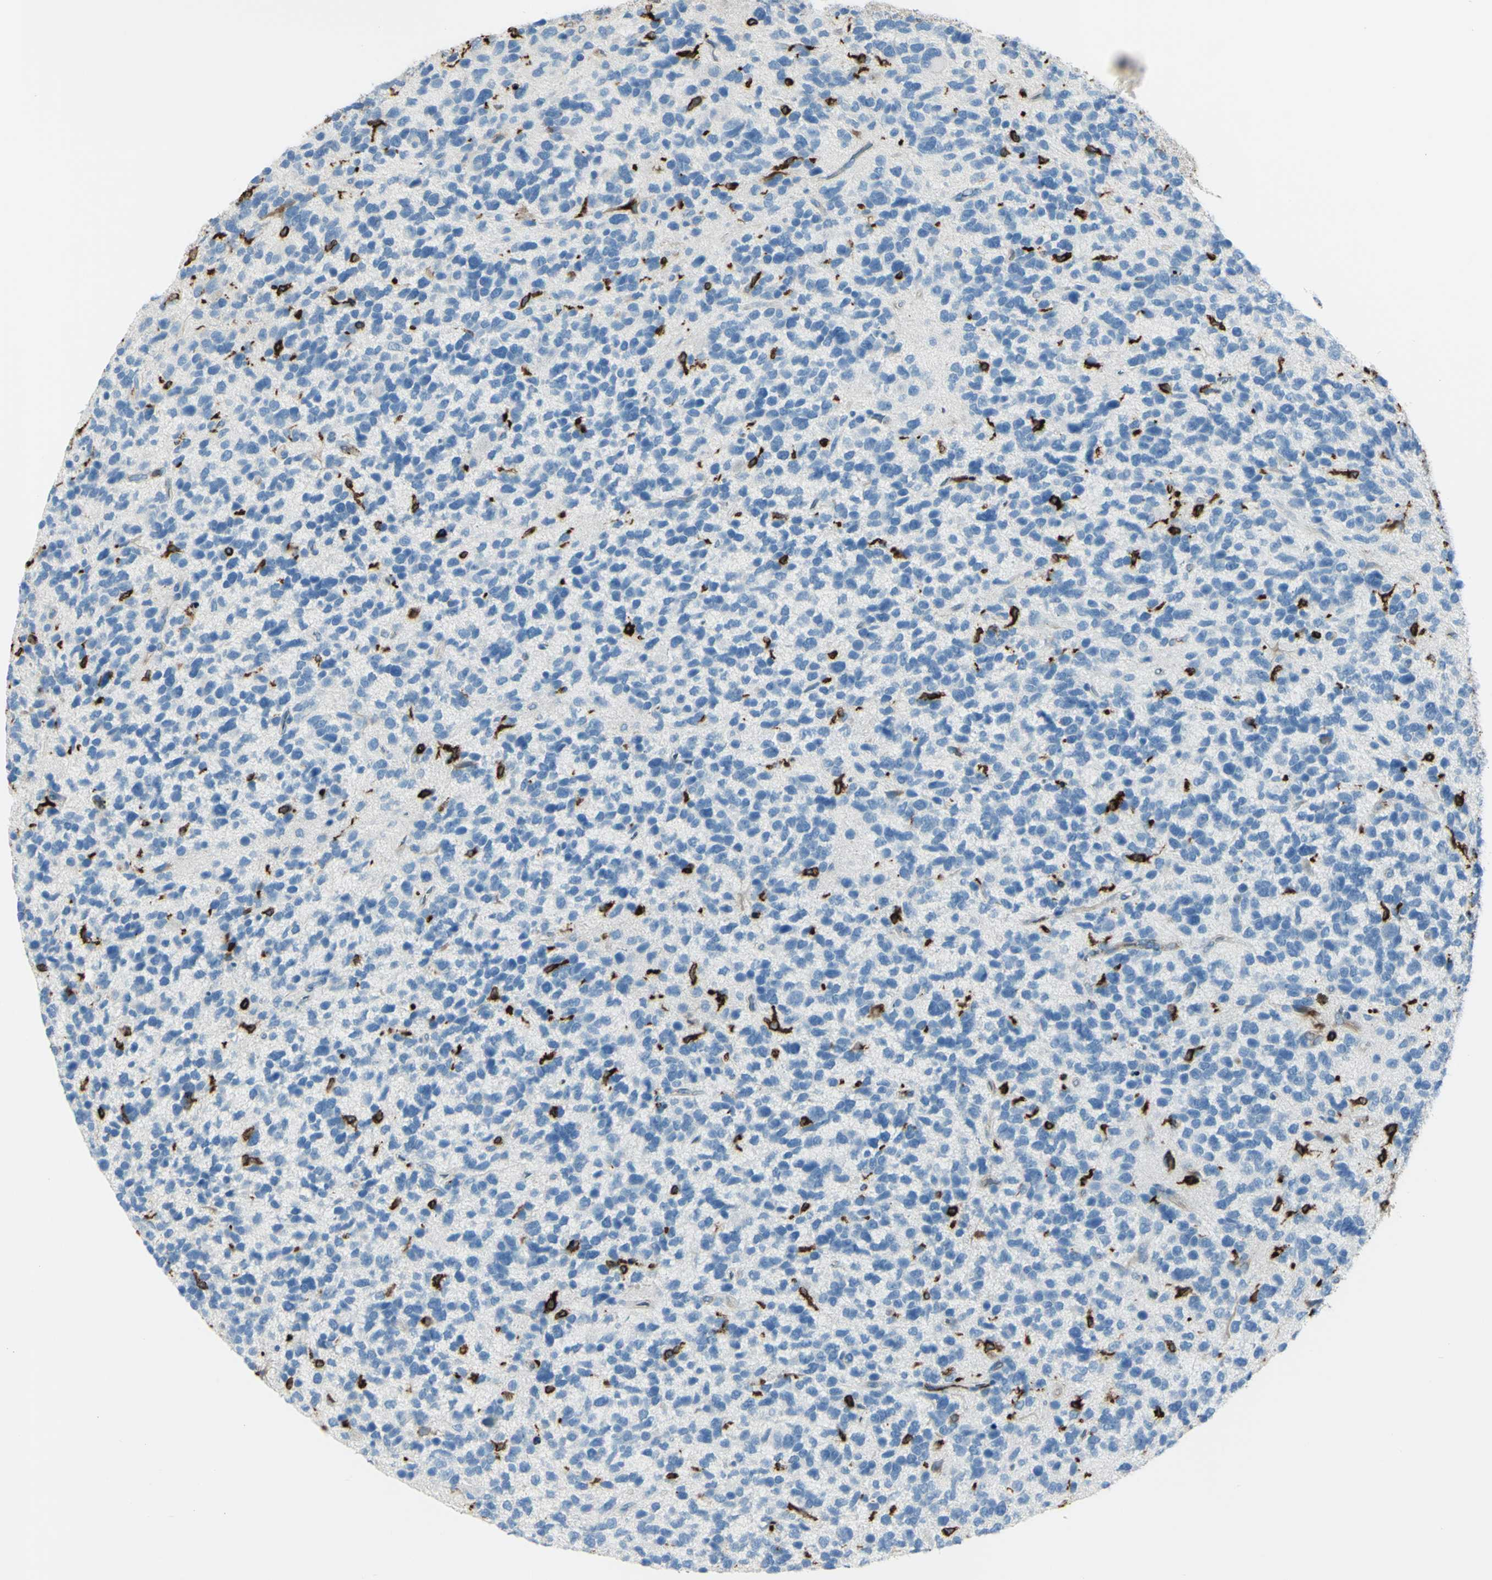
{"staining": {"intensity": "negative", "quantity": "none", "location": "none"}, "tissue": "glioma", "cell_type": "Tumor cells", "image_type": "cancer", "snomed": [{"axis": "morphology", "description": "Glioma, malignant, High grade"}, {"axis": "topography", "description": "Brain"}], "caption": "Tumor cells show no significant protein staining in glioma.", "gene": "CD74", "patient": {"sex": "female", "age": 58}}